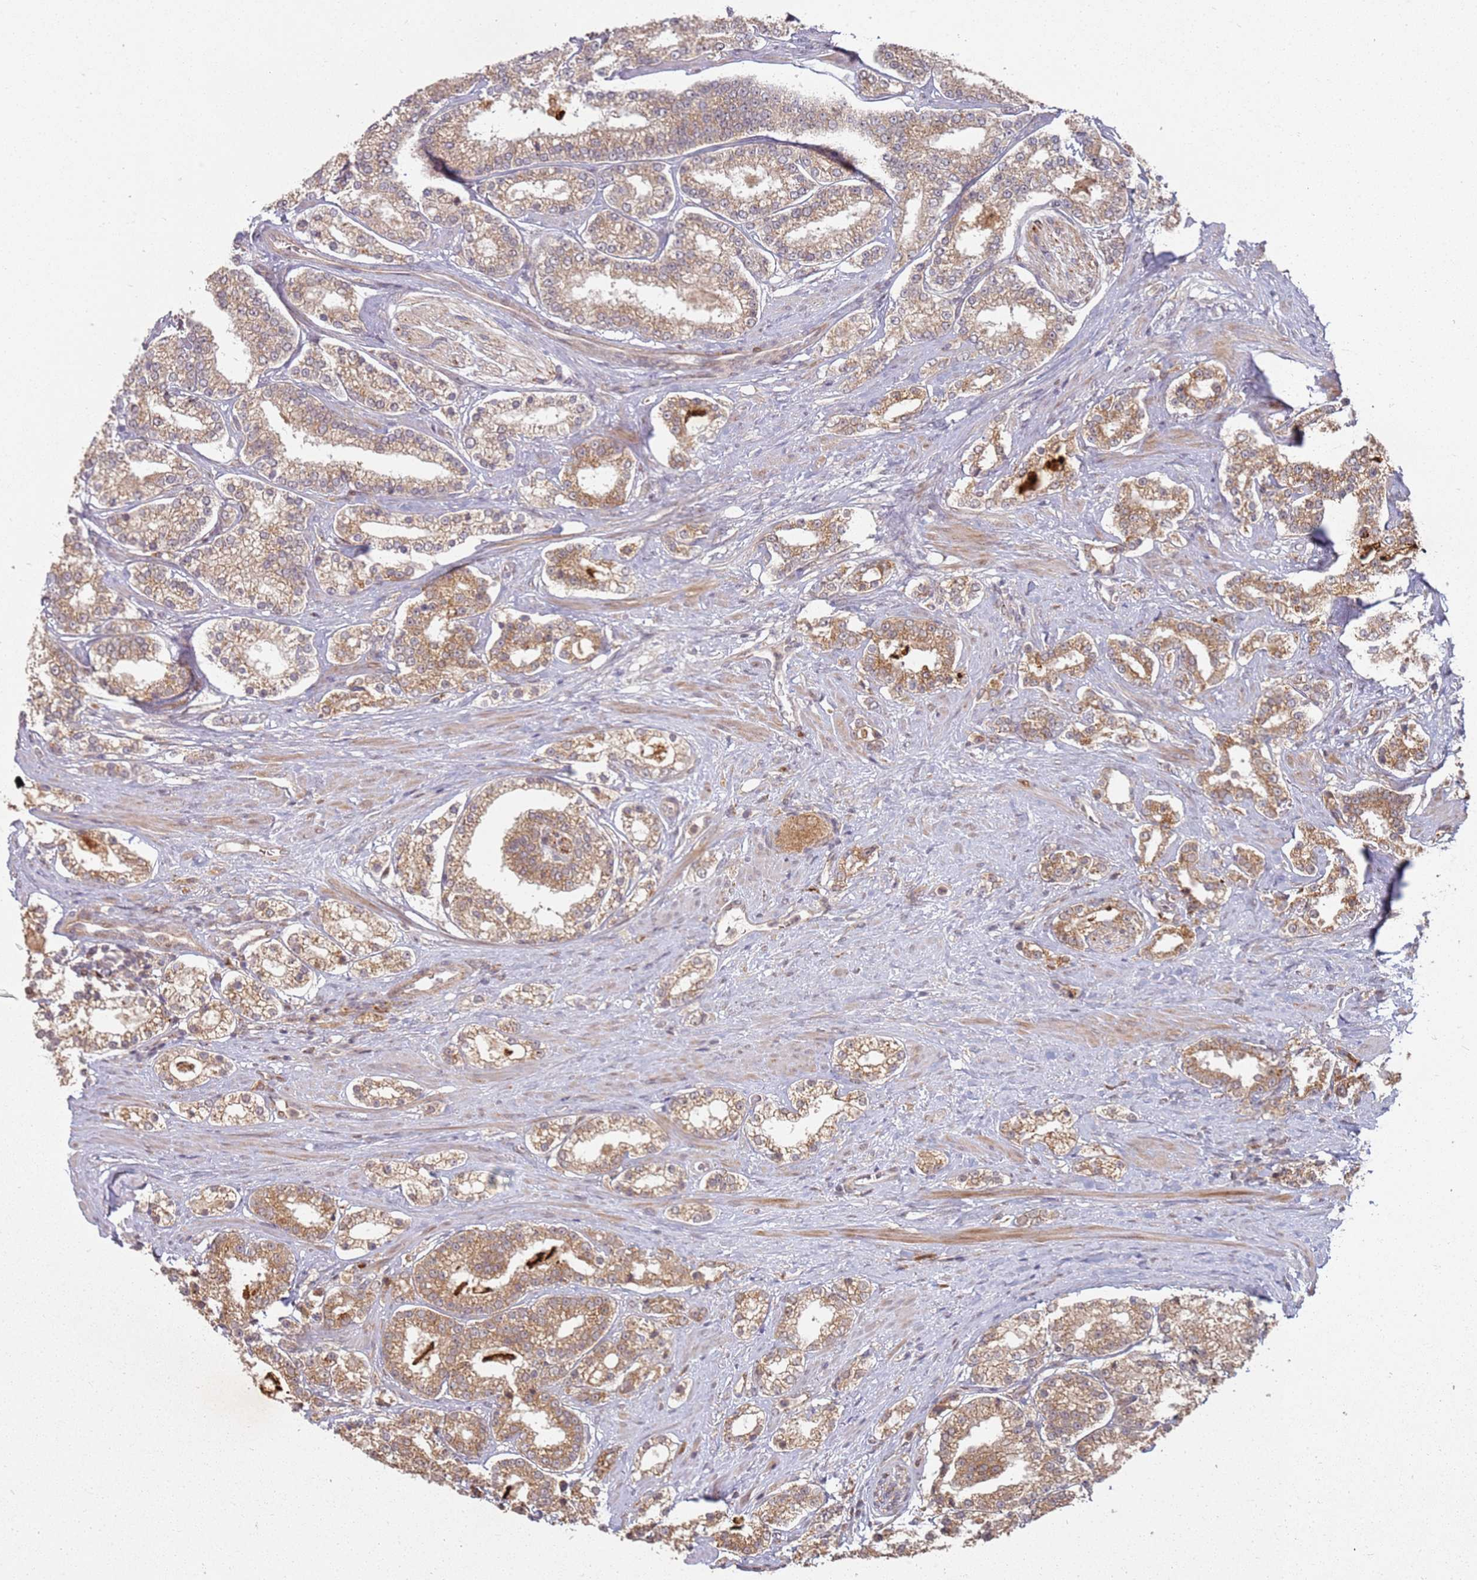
{"staining": {"intensity": "weak", "quantity": ">75%", "location": "cytoplasmic/membranous"}, "tissue": "prostate cancer", "cell_type": "Tumor cells", "image_type": "cancer", "snomed": [{"axis": "morphology", "description": "Normal tissue, NOS"}, {"axis": "morphology", "description": "Adenocarcinoma, High grade"}, {"axis": "topography", "description": "Prostate"}], "caption": "Immunohistochemical staining of human prostate cancer (high-grade adenocarcinoma) shows low levels of weak cytoplasmic/membranous staining in about >75% of tumor cells. Using DAB (3,3'-diaminobenzidine) (brown) and hematoxylin (blue) stains, captured at high magnification using brightfield microscopy.", "gene": "MPEG1", "patient": {"sex": "male", "age": 83}}